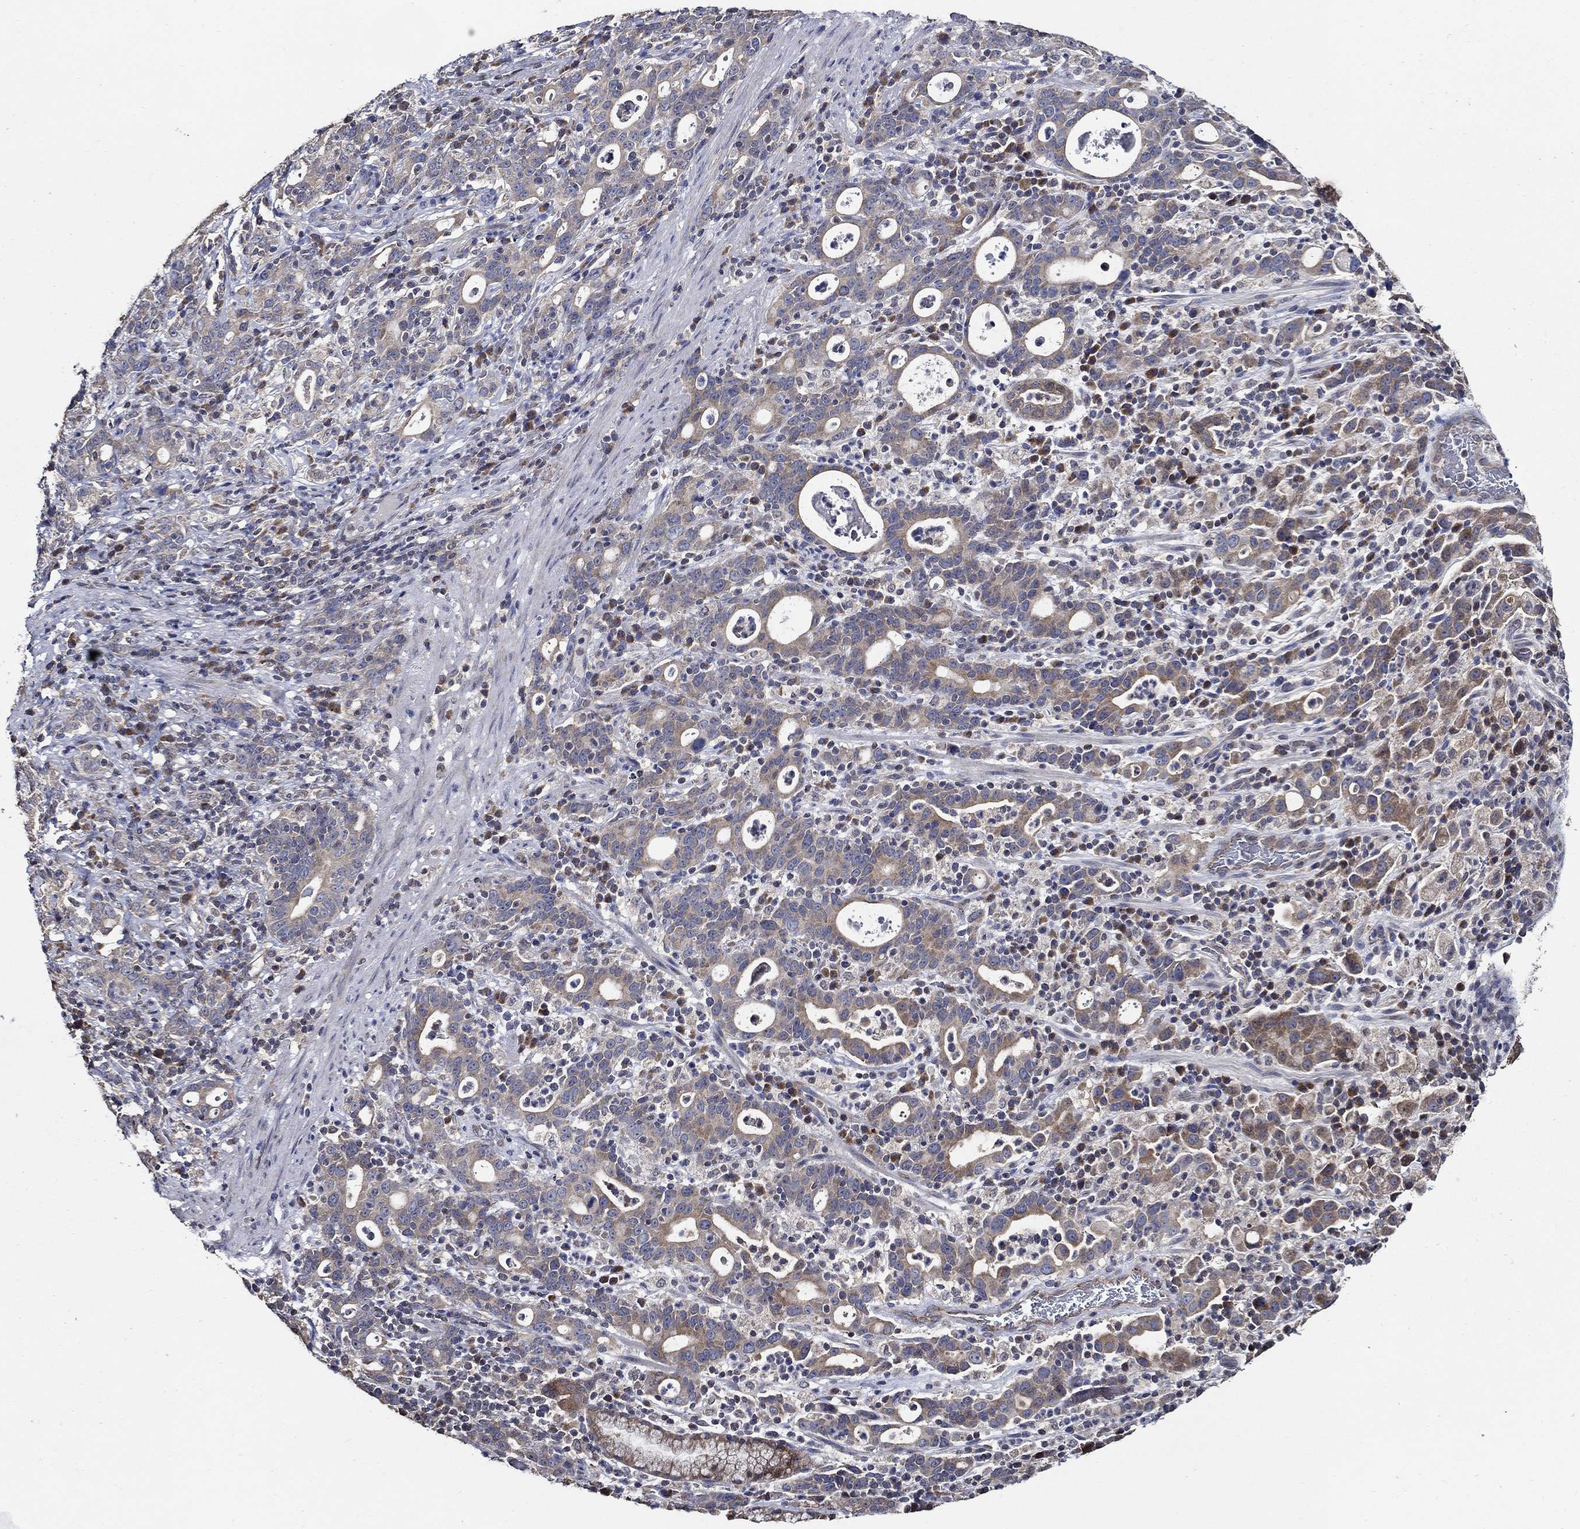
{"staining": {"intensity": "moderate", "quantity": "25%-75%", "location": "cytoplasmic/membranous"}, "tissue": "stomach cancer", "cell_type": "Tumor cells", "image_type": "cancer", "snomed": [{"axis": "morphology", "description": "Adenocarcinoma, NOS"}, {"axis": "topography", "description": "Stomach"}], "caption": "Brown immunohistochemical staining in stomach cancer displays moderate cytoplasmic/membranous staining in approximately 25%-75% of tumor cells. (Brightfield microscopy of DAB IHC at high magnification).", "gene": "WDR53", "patient": {"sex": "male", "age": 79}}